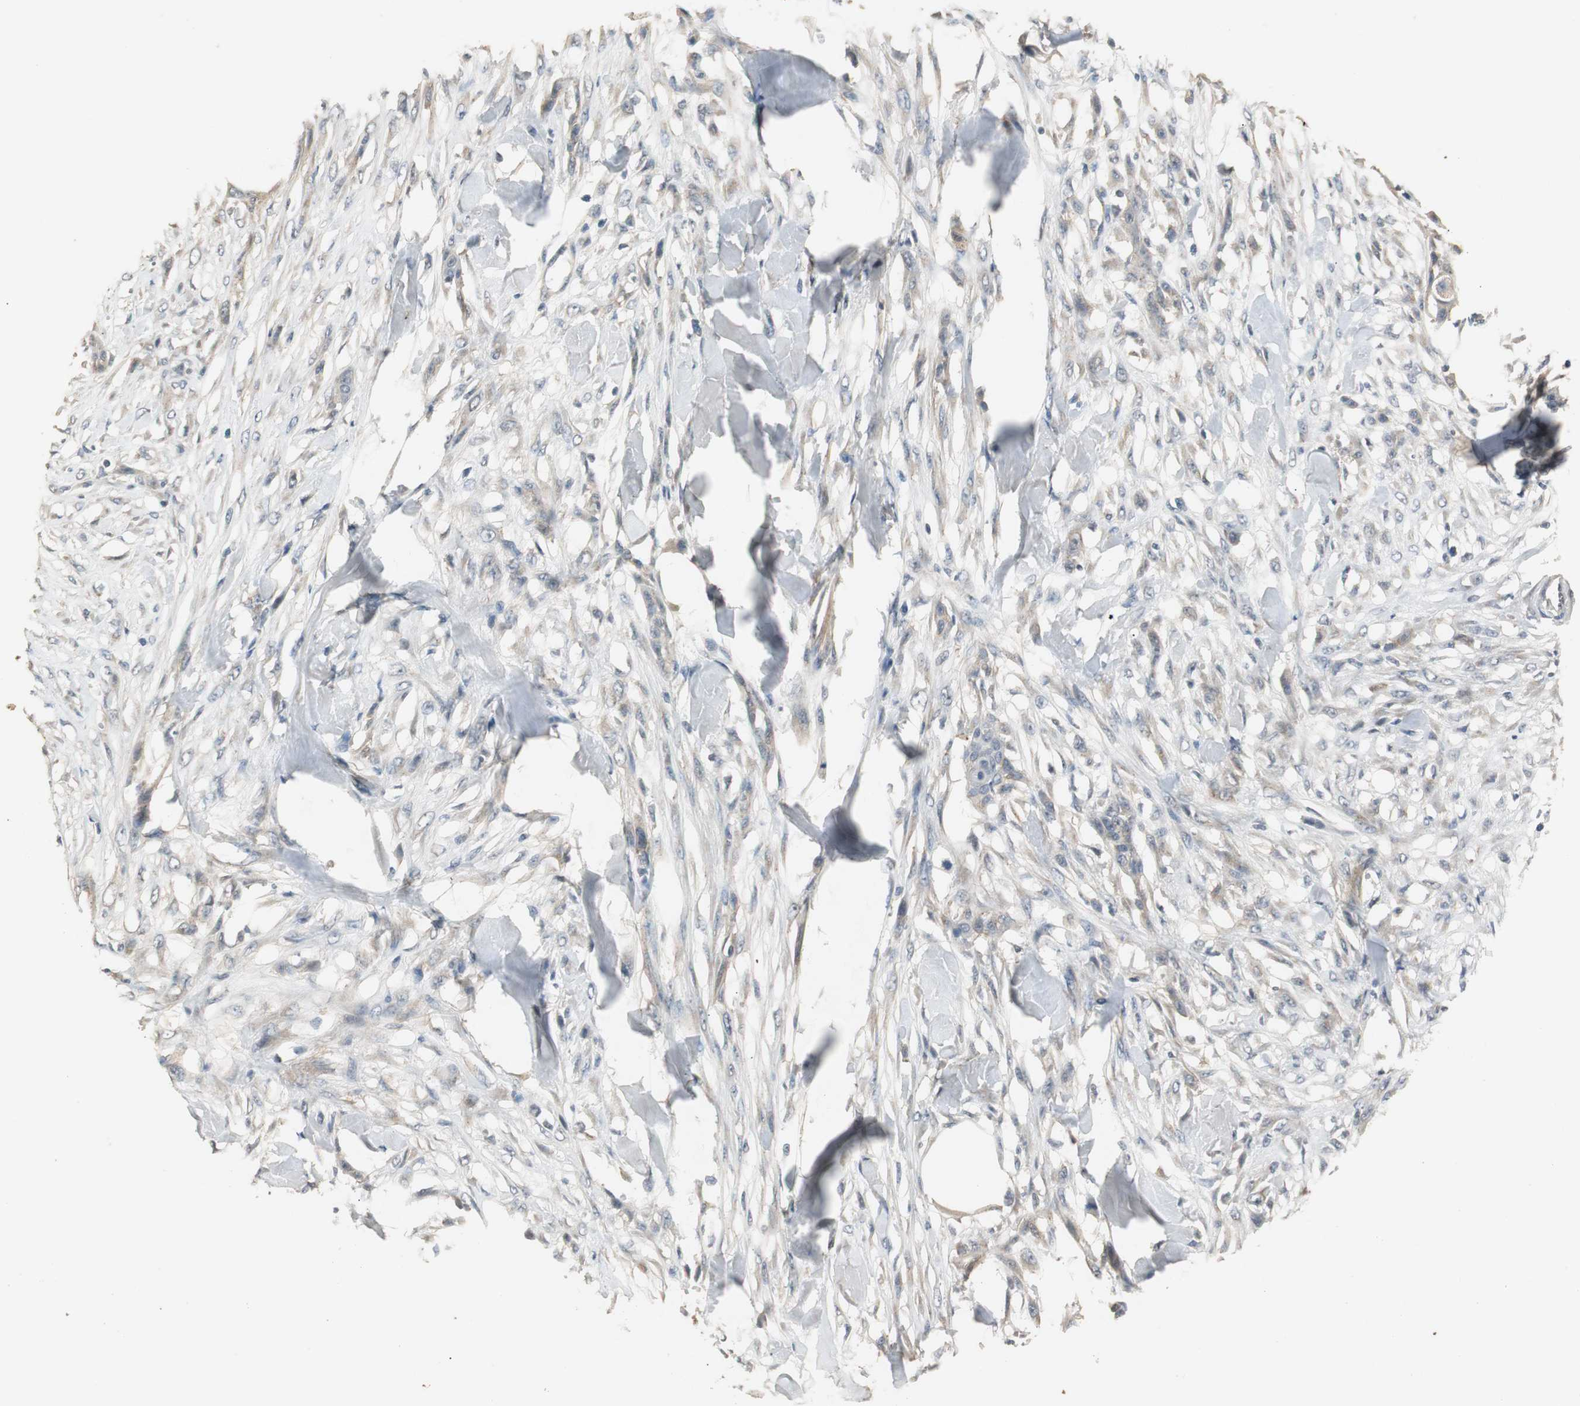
{"staining": {"intensity": "negative", "quantity": "none", "location": "none"}, "tissue": "skin cancer", "cell_type": "Tumor cells", "image_type": "cancer", "snomed": [{"axis": "morphology", "description": "Normal tissue, NOS"}, {"axis": "morphology", "description": "Squamous cell carcinoma, NOS"}, {"axis": "topography", "description": "Skin"}], "caption": "This is an immunohistochemistry (IHC) micrograph of squamous cell carcinoma (skin). There is no expression in tumor cells.", "gene": "PTPRN2", "patient": {"sex": "female", "age": 59}}